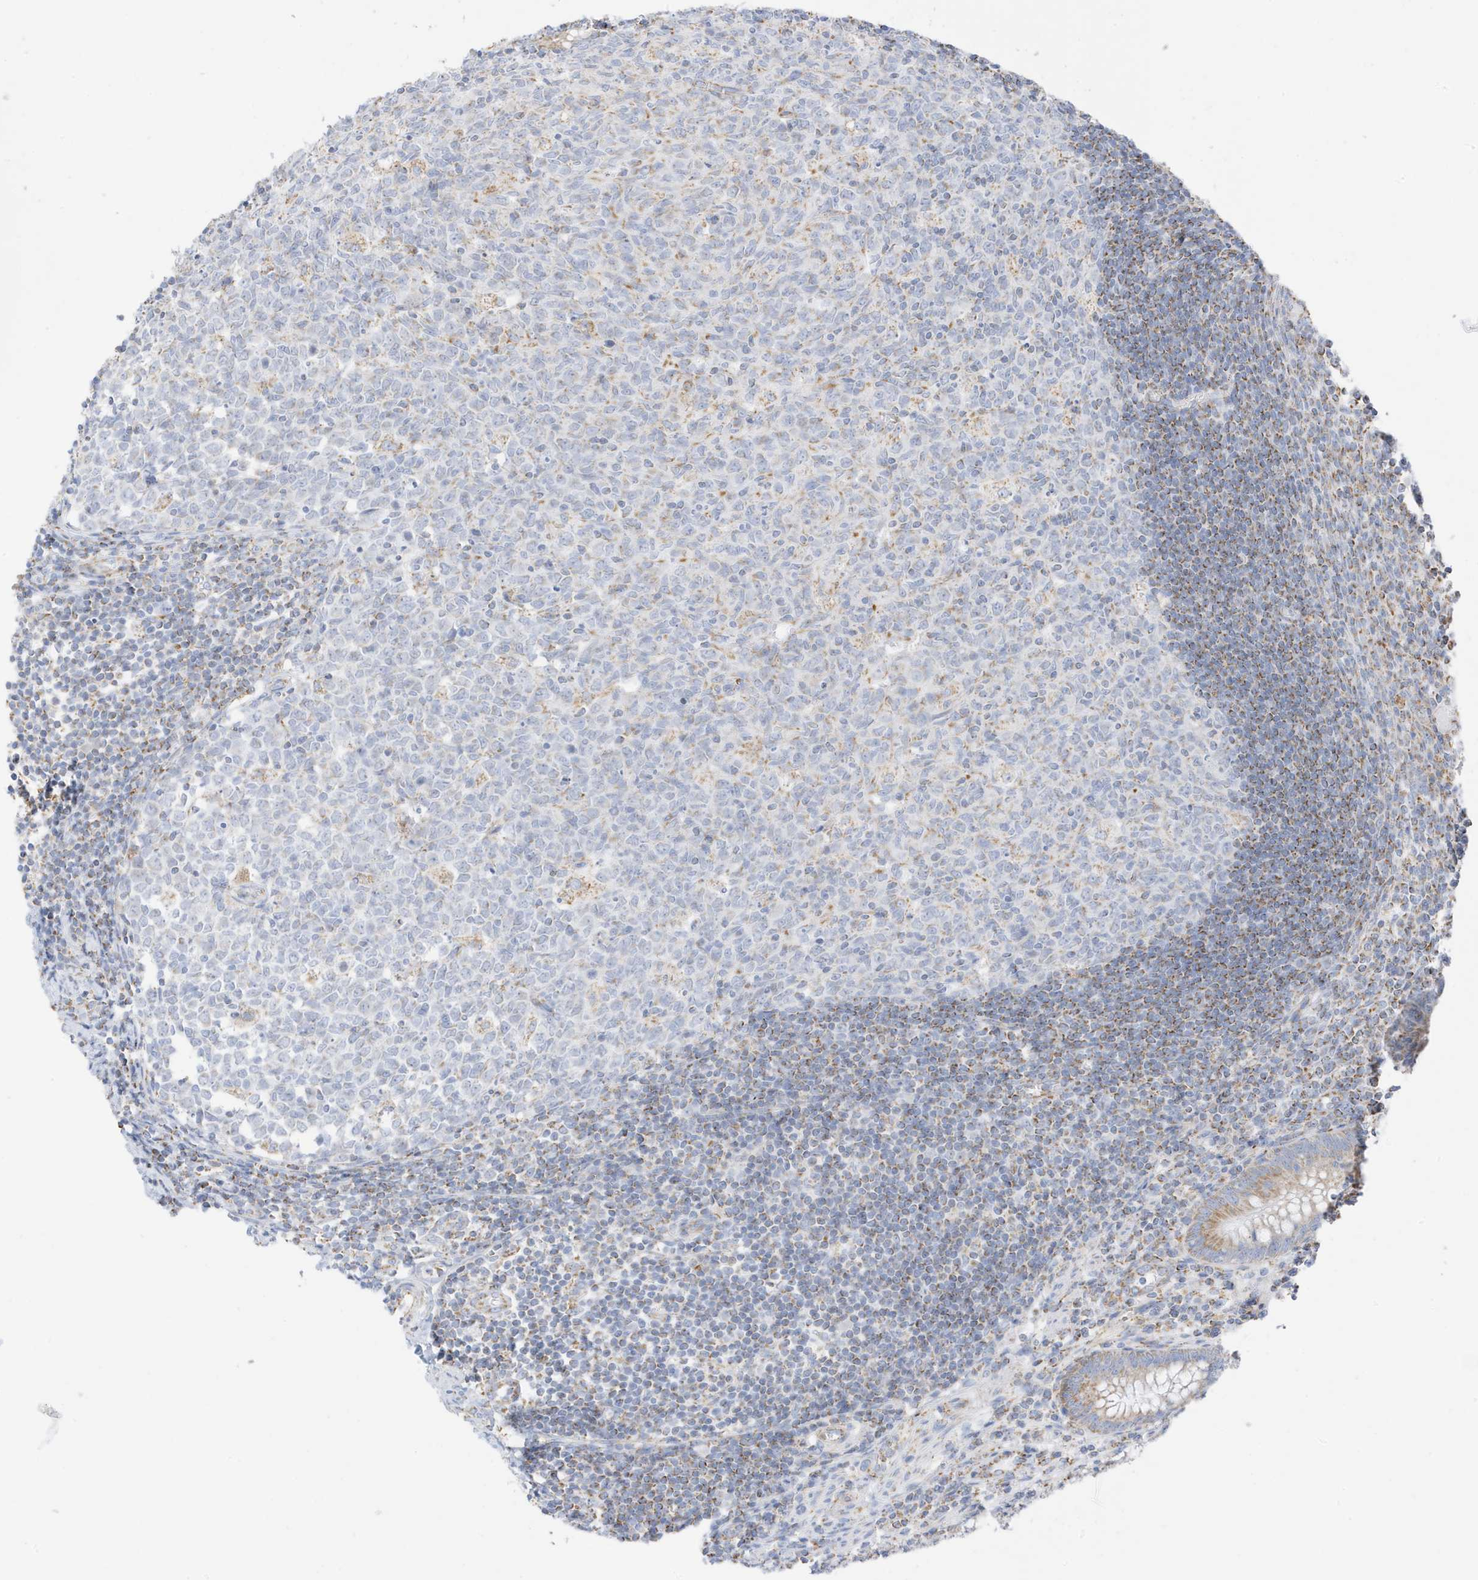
{"staining": {"intensity": "moderate", "quantity": "25%-75%", "location": "cytoplasmic/membranous"}, "tissue": "appendix", "cell_type": "Glandular cells", "image_type": "normal", "snomed": [{"axis": "morphology", "description": "Normal tissue, NOS"}, {"axis": "topography", "description": "Appendix"}], "caption": "Protein expression analysis of benign human appendix reveals moderate cytoplasmic/membranous positivity in about 25%-75% of glandular cells.", "gene": "CAPN13", "patient": {"sex": "male", "age": 14}}